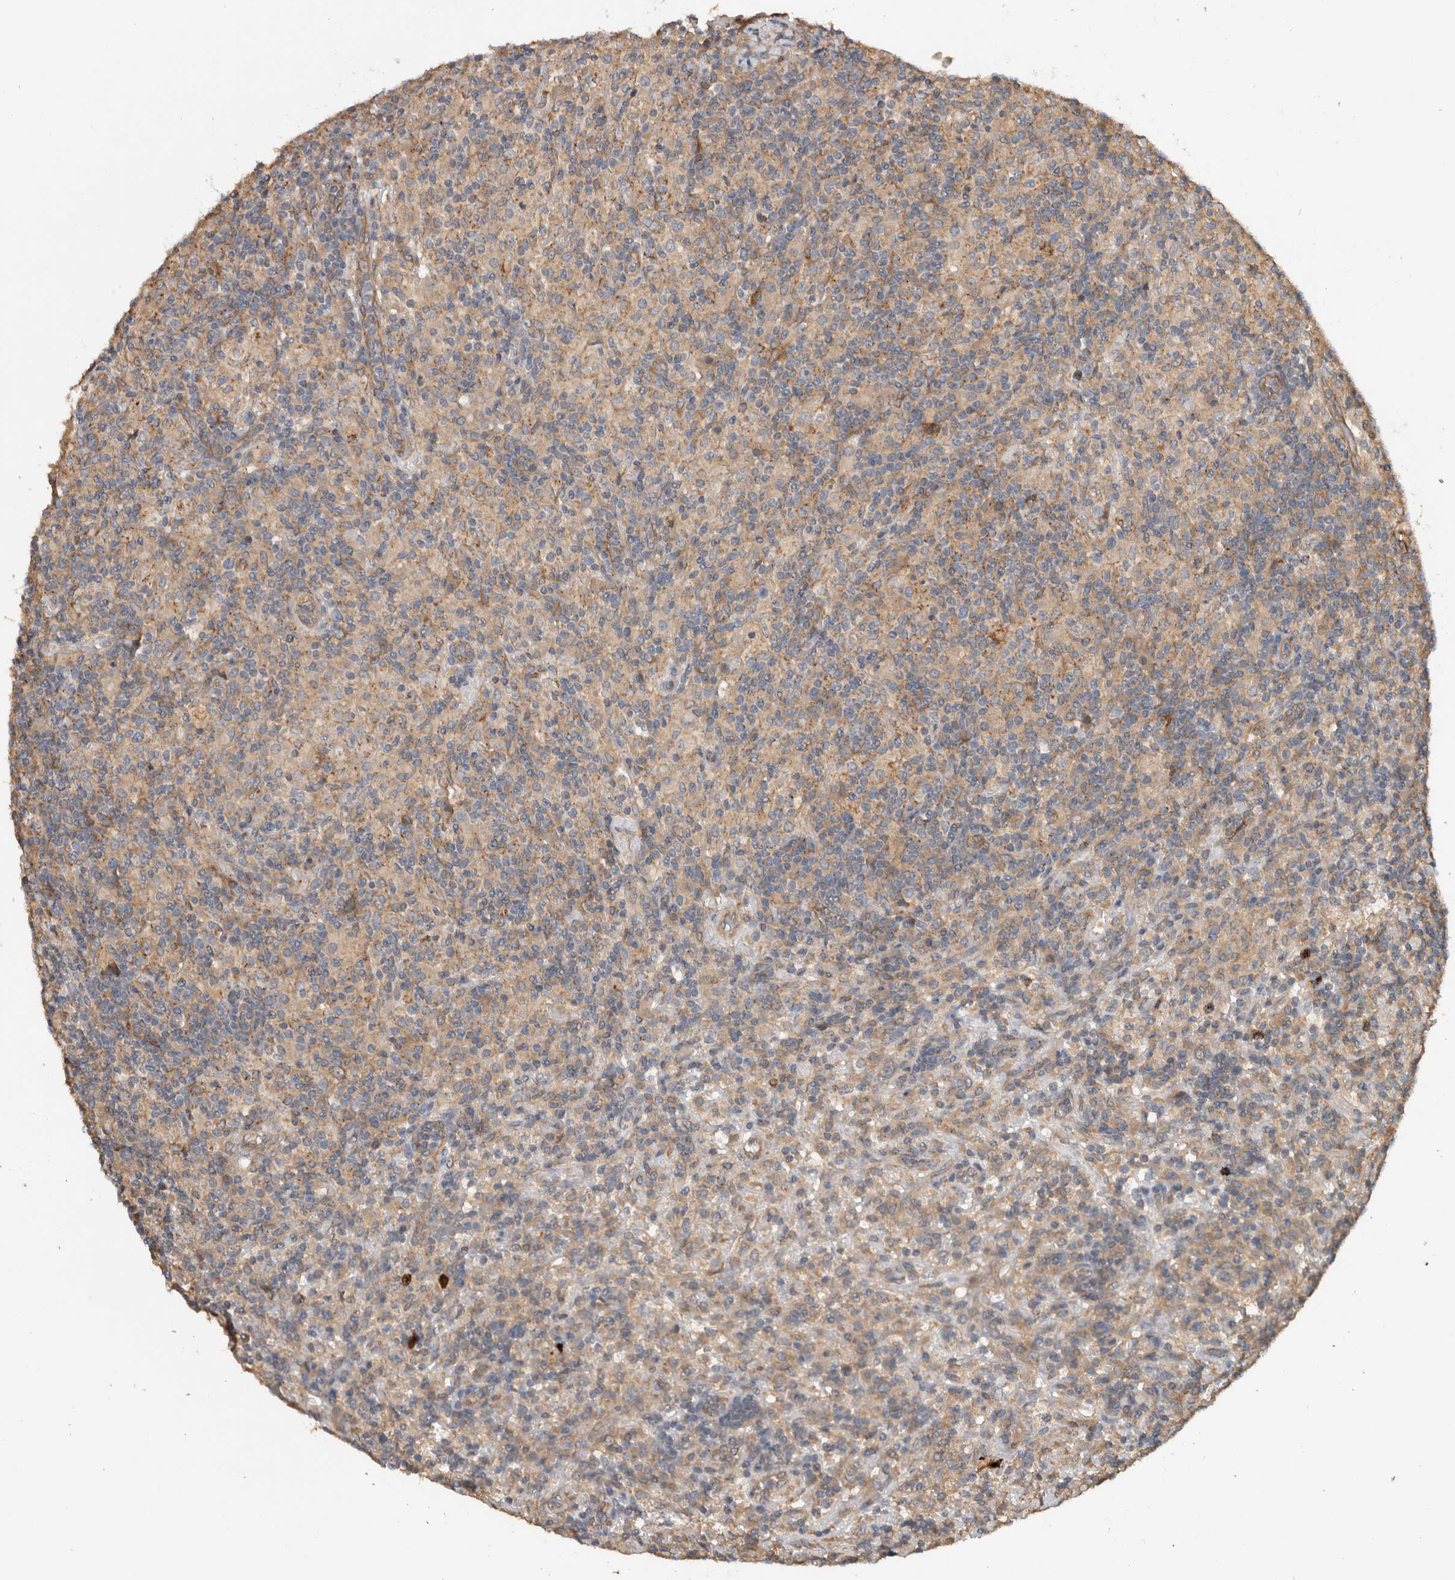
{"staining": {"intensity": "weak", "quantity": "<25%", "location": "cytoplasmic/membranous"}, "tissue": "lymphoma", "cell_type": "Tumor cells", "image_type": "cancer", "snomed": [{"axis": "morphology", "description": "Hodgkin's disease, NOS"}, {"axis": "topography", "description": "Lymph node"}], "caption": "Hodgkin's disease was stained to show a protein in brown. There is no significant expression in tumor cells.", "gene": "TARBP1", "patient": {"sex": "male", "age": 70}}